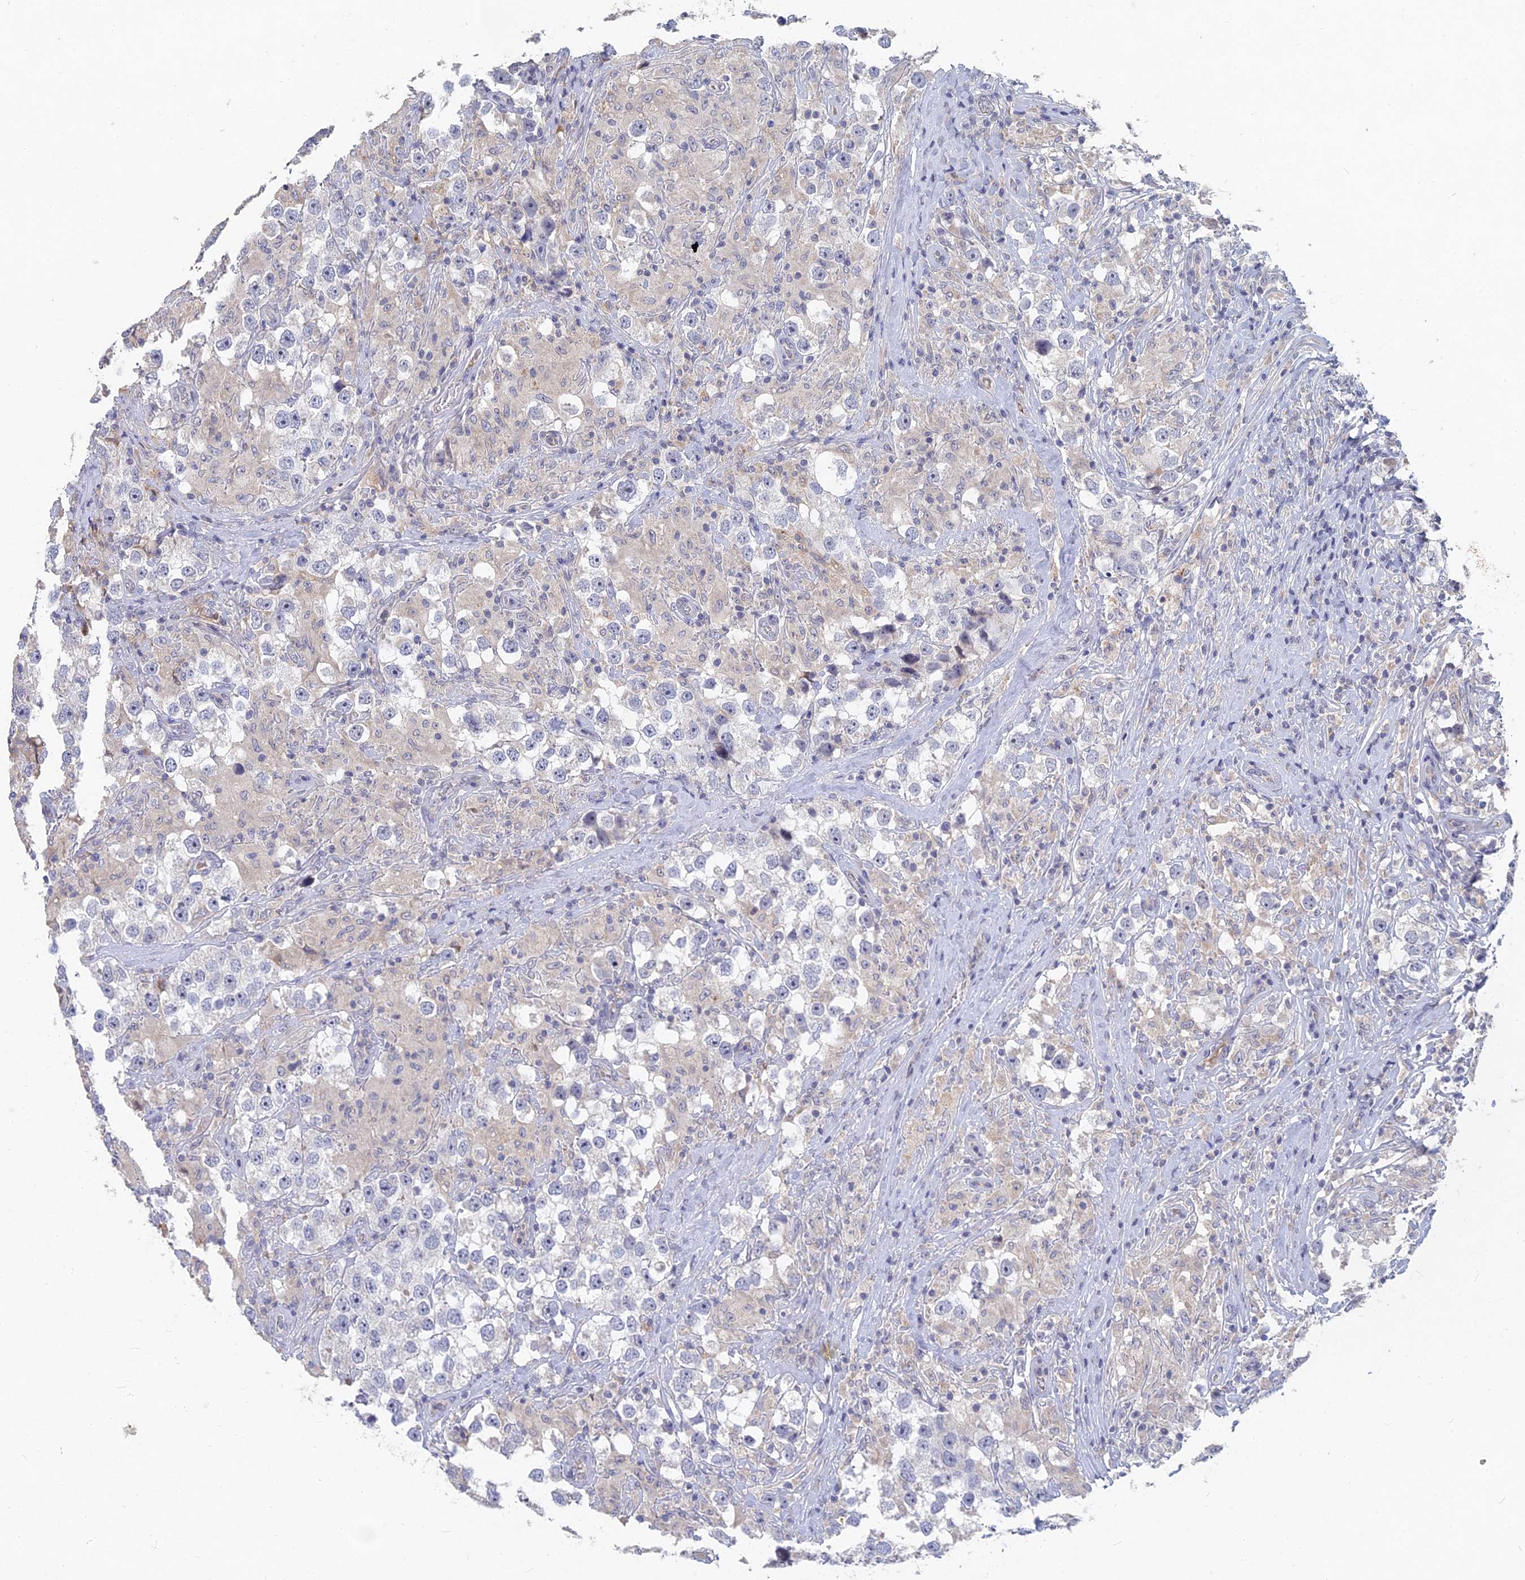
{"staining": {"intensity": "negative", "quantity": "none", "location": "none"}, "tissue": "testis cancer", "cell_type": "Tumor cells", "image_type": "cancer", "snomed": [{"axis": "morphology", "description": "Seminoma, NOS"}, {"axis": "topography", "description": "Testis"}], "caption": "Seminoma (testis) was stained to show a protein in brown. There is no significant positivity in tumor cells.", "gene": "GNA15", "patient": {"sex": "male", "age": 46}}